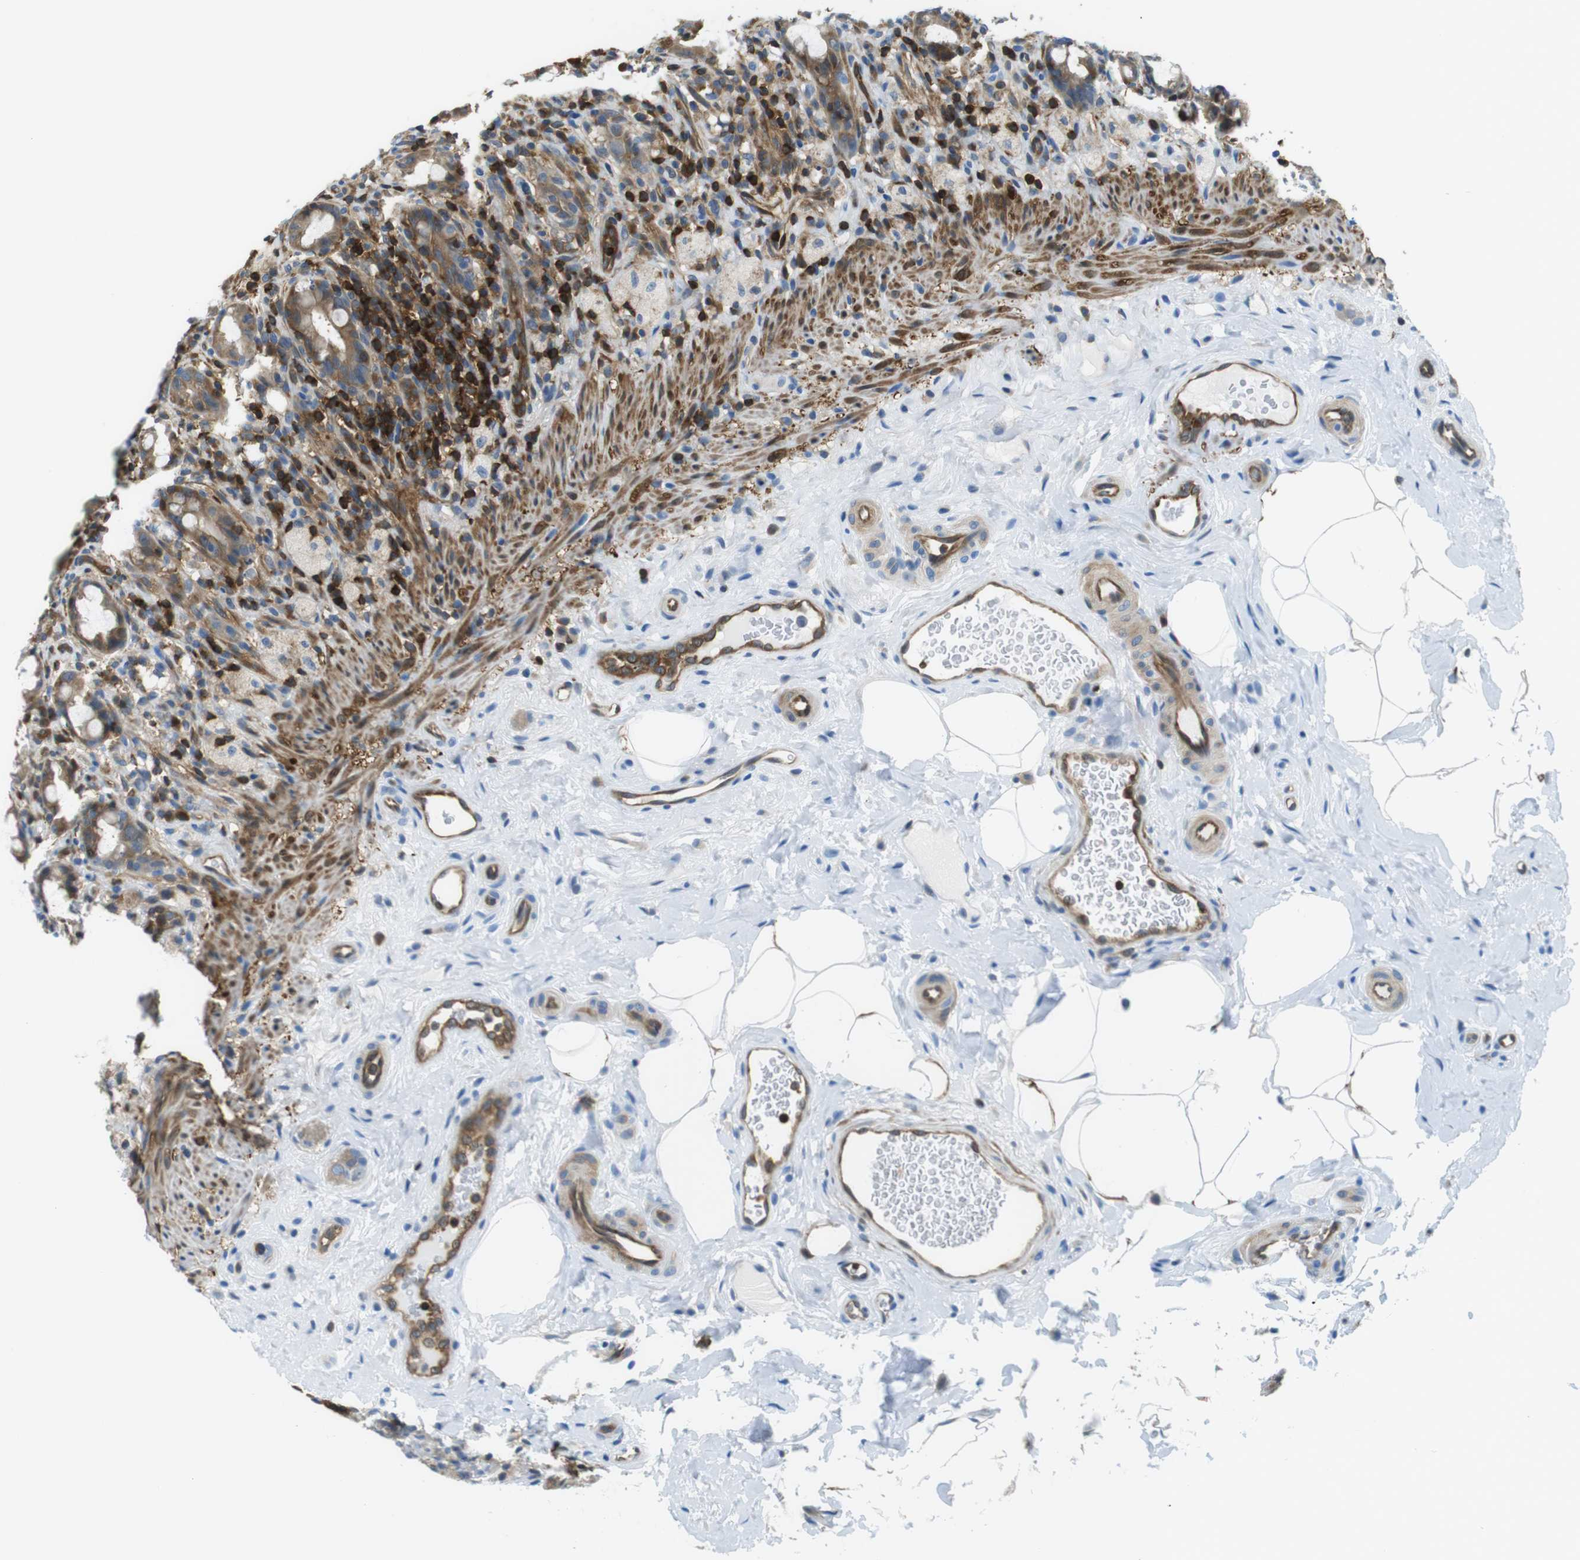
{"staining": {"intensity": "moderate", "quantity": ">75%", "location": "cytoplasmic/membranous"}, "tissue": "rectum", "cell_type": "Glandular cells", "image_type": "normal", "snomed": [{"axis": "morphology", "description": "Normal tissue, NOS"}, {"axis": "topography", "description": "Rectum"}], "caption": "Approximately >75% of glandular cells in normal human rectum demonstrate moderate cytoplasmic/membranous protein expression as visualized by brown immunohistochemical staining.", "gene": "TES", "patient": {"sex": "male", "age": 44}}